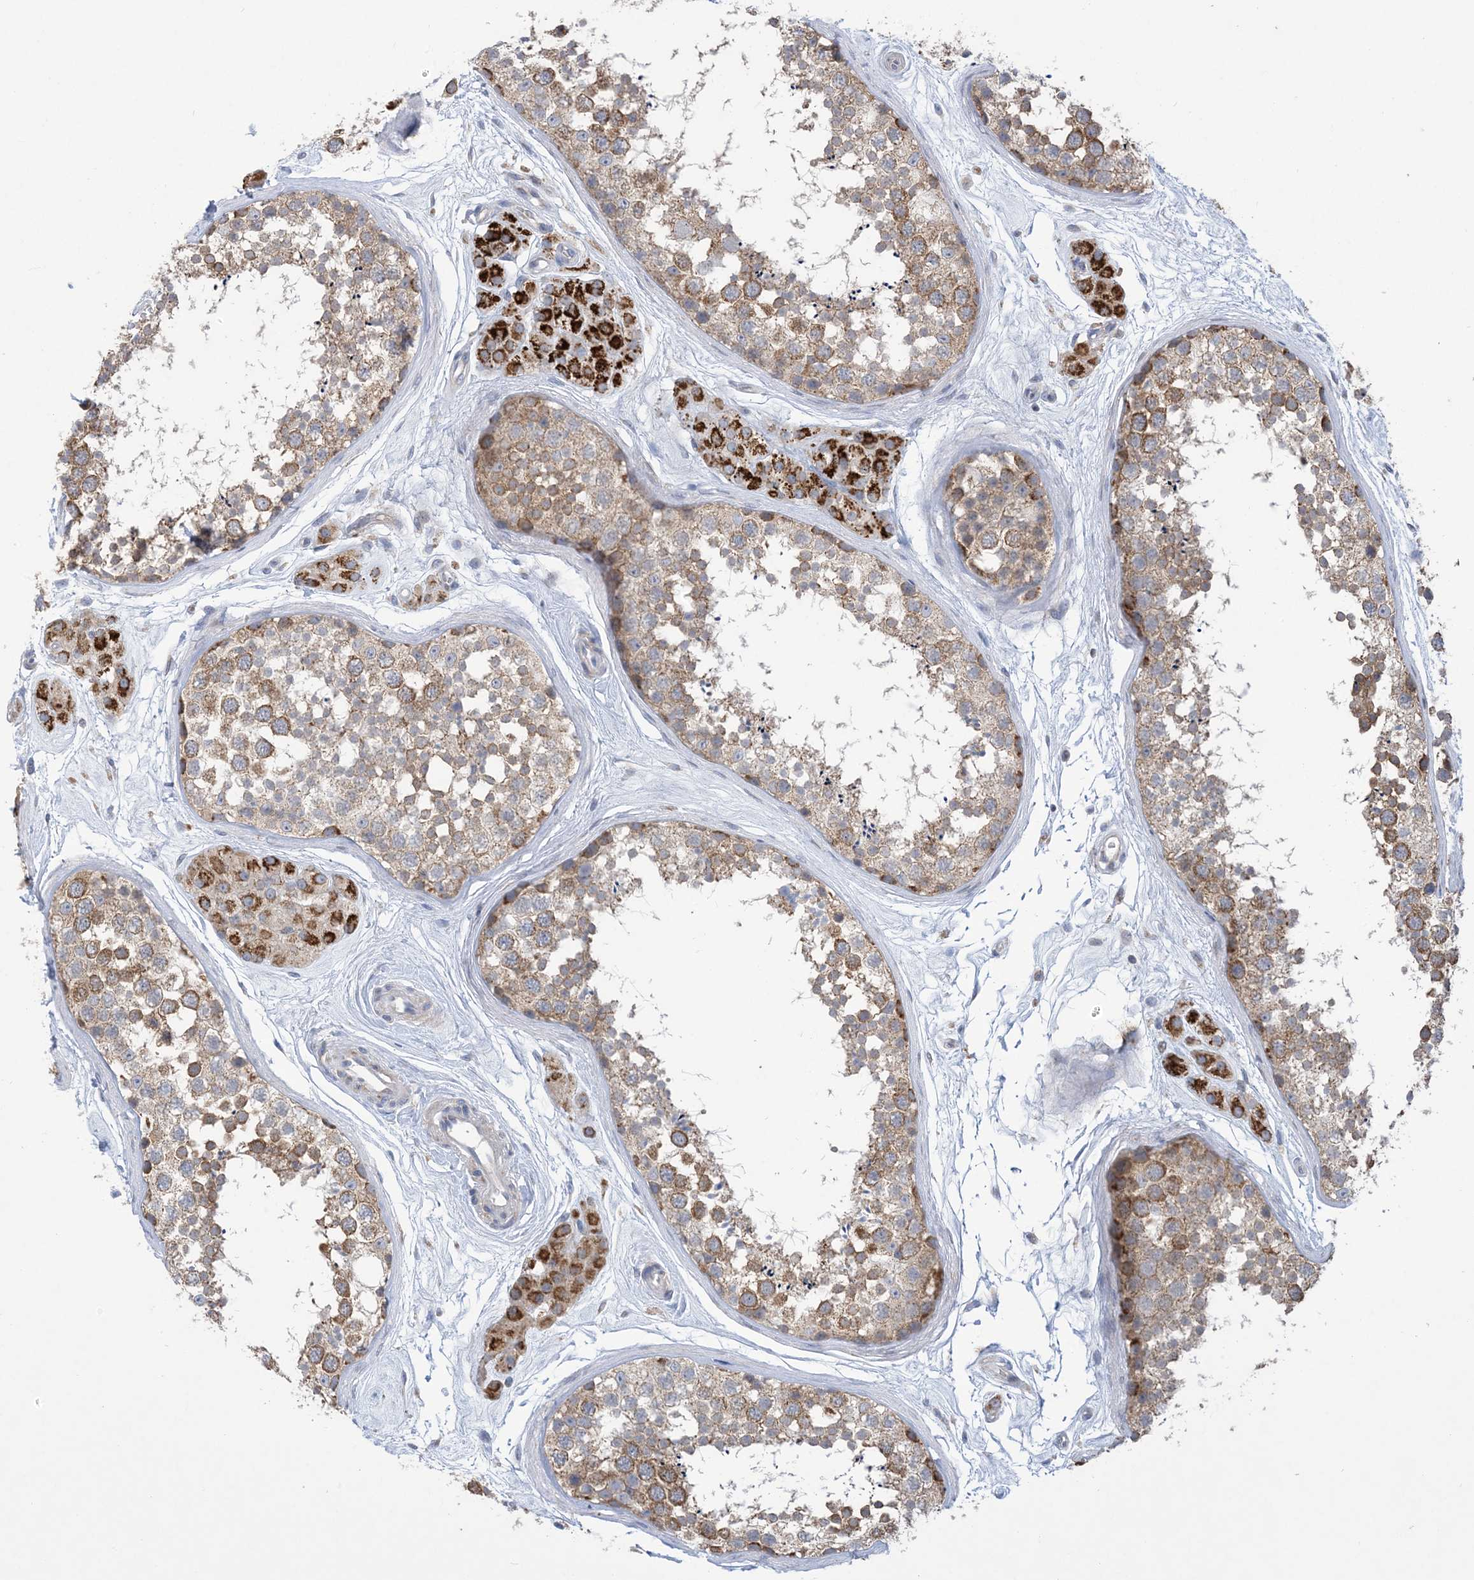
{"staining": {"intensity": "moderate", "quantity": ">75%", "location": "cytoplasmic/membranous"}, "tissue": "testis", "cell_type": "Cells in seminiferous ducts", "image_type": "normal", "snomed": [{"axis": "morphology", "description": "Normal tissue, NOS"}, {"axis": "topography", "description": "Testis"}], "caption": "IHC of normal testis displays medium levels of moderate cytoplasmic/membranous positivity in approximately >75% of cells in seminiferous ducts. The protein is shown in brown color, while the nuclei are stained blue.", "gene": "CLEC16A", "patient": {"sex": "male", "age": 56}}